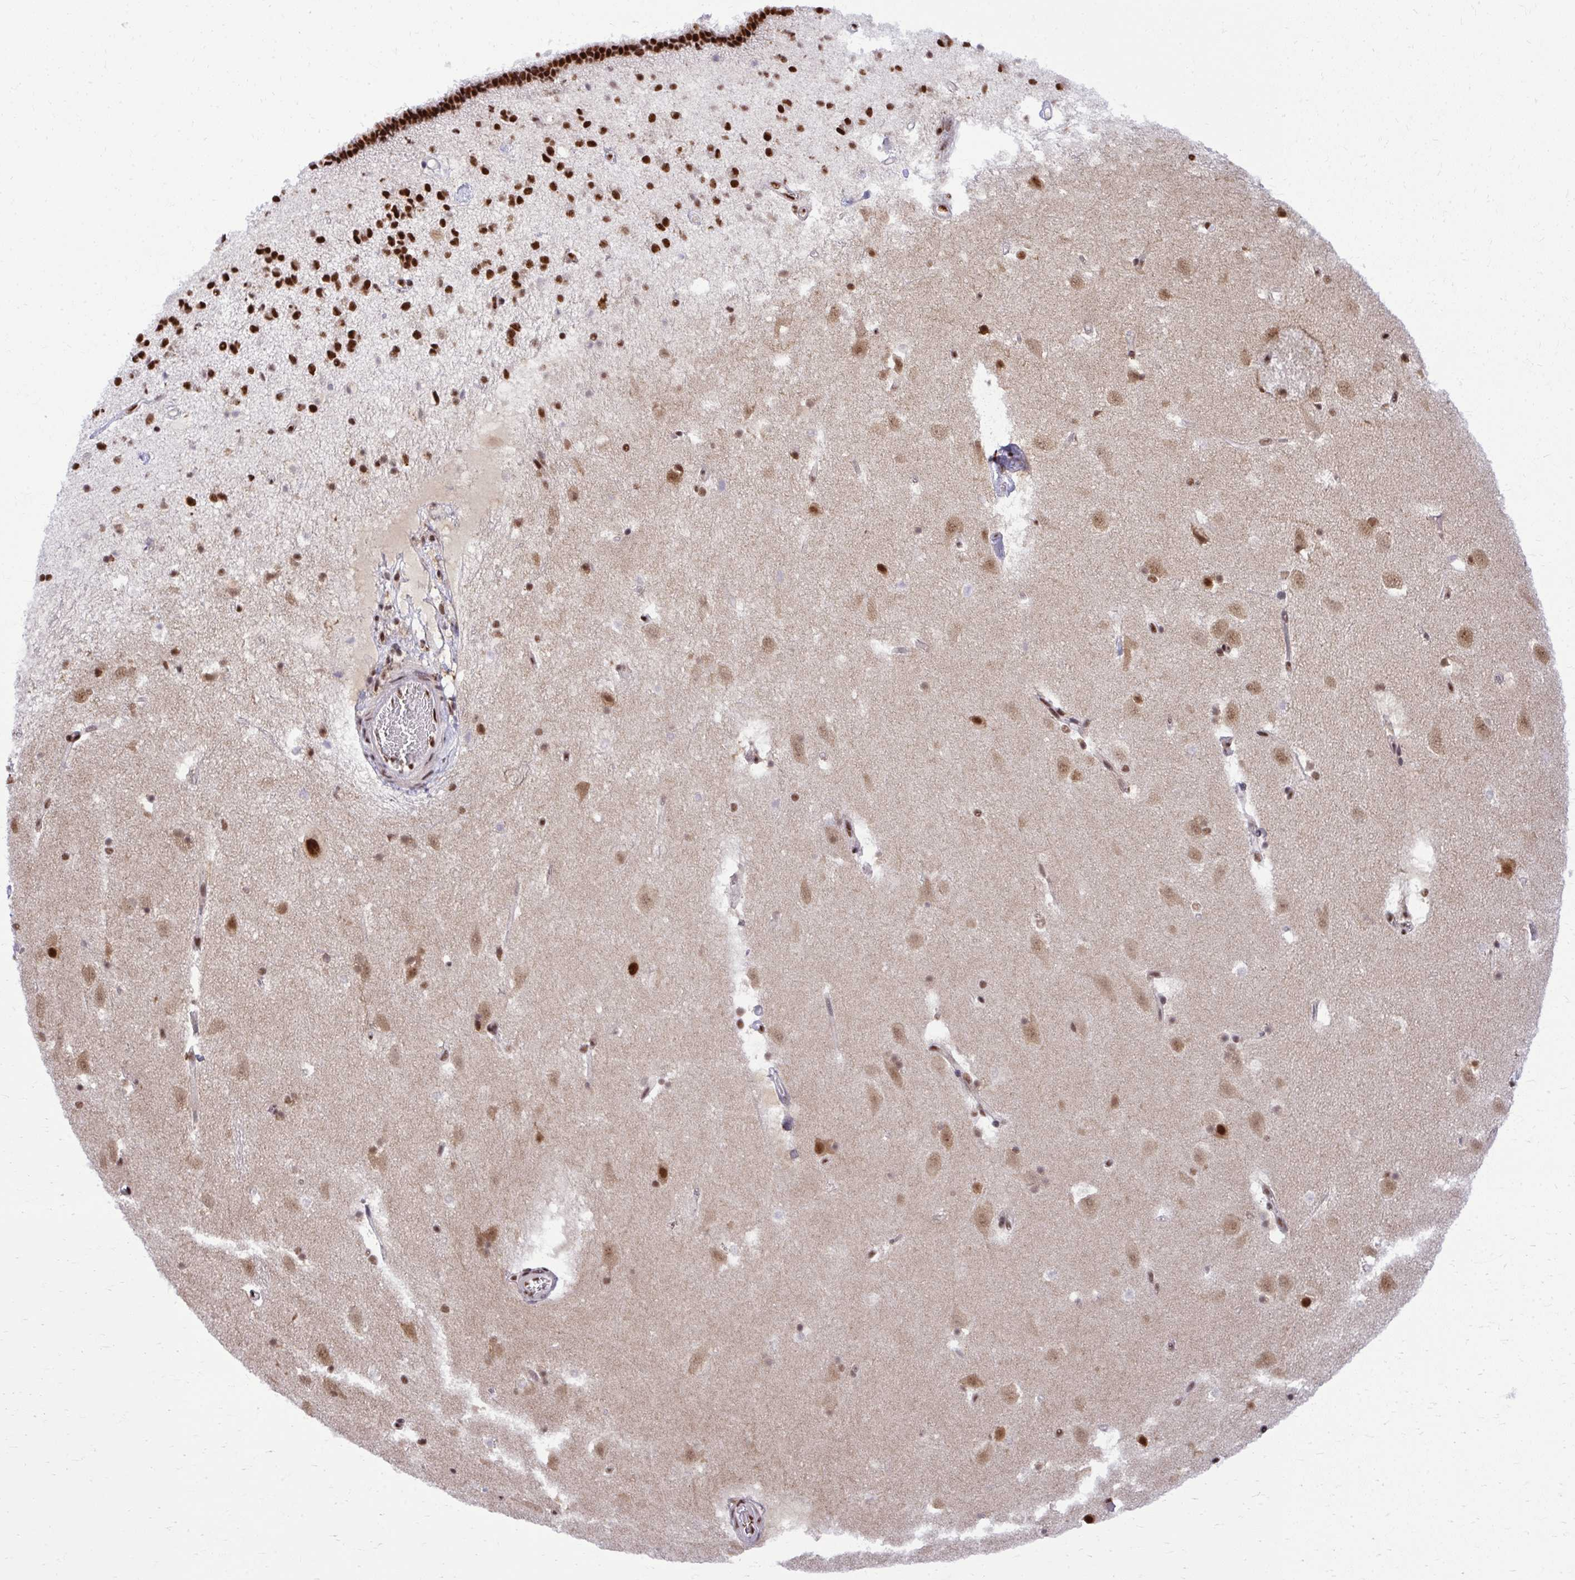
{"staining": {"intensity": "strong", "quantity": "25%-75%", "location": "nuclear"}, "tissue": "caudate", "cell_type": "Glial cells", "image_type": "normal", "snomed": [{"axis": "morphology", "description": "Normal tissue, NOS"}, {"axis": "topography", "description": "Lateral ventricle wall"}], "caption": "This is a histology image of immunohistochemistry (IHC) staining of unremarkable caudate, which shows strong expression in the nuclear of glial cells.", "gene": "PRPF19", "patient": {"sex": "male", "age": 37}}